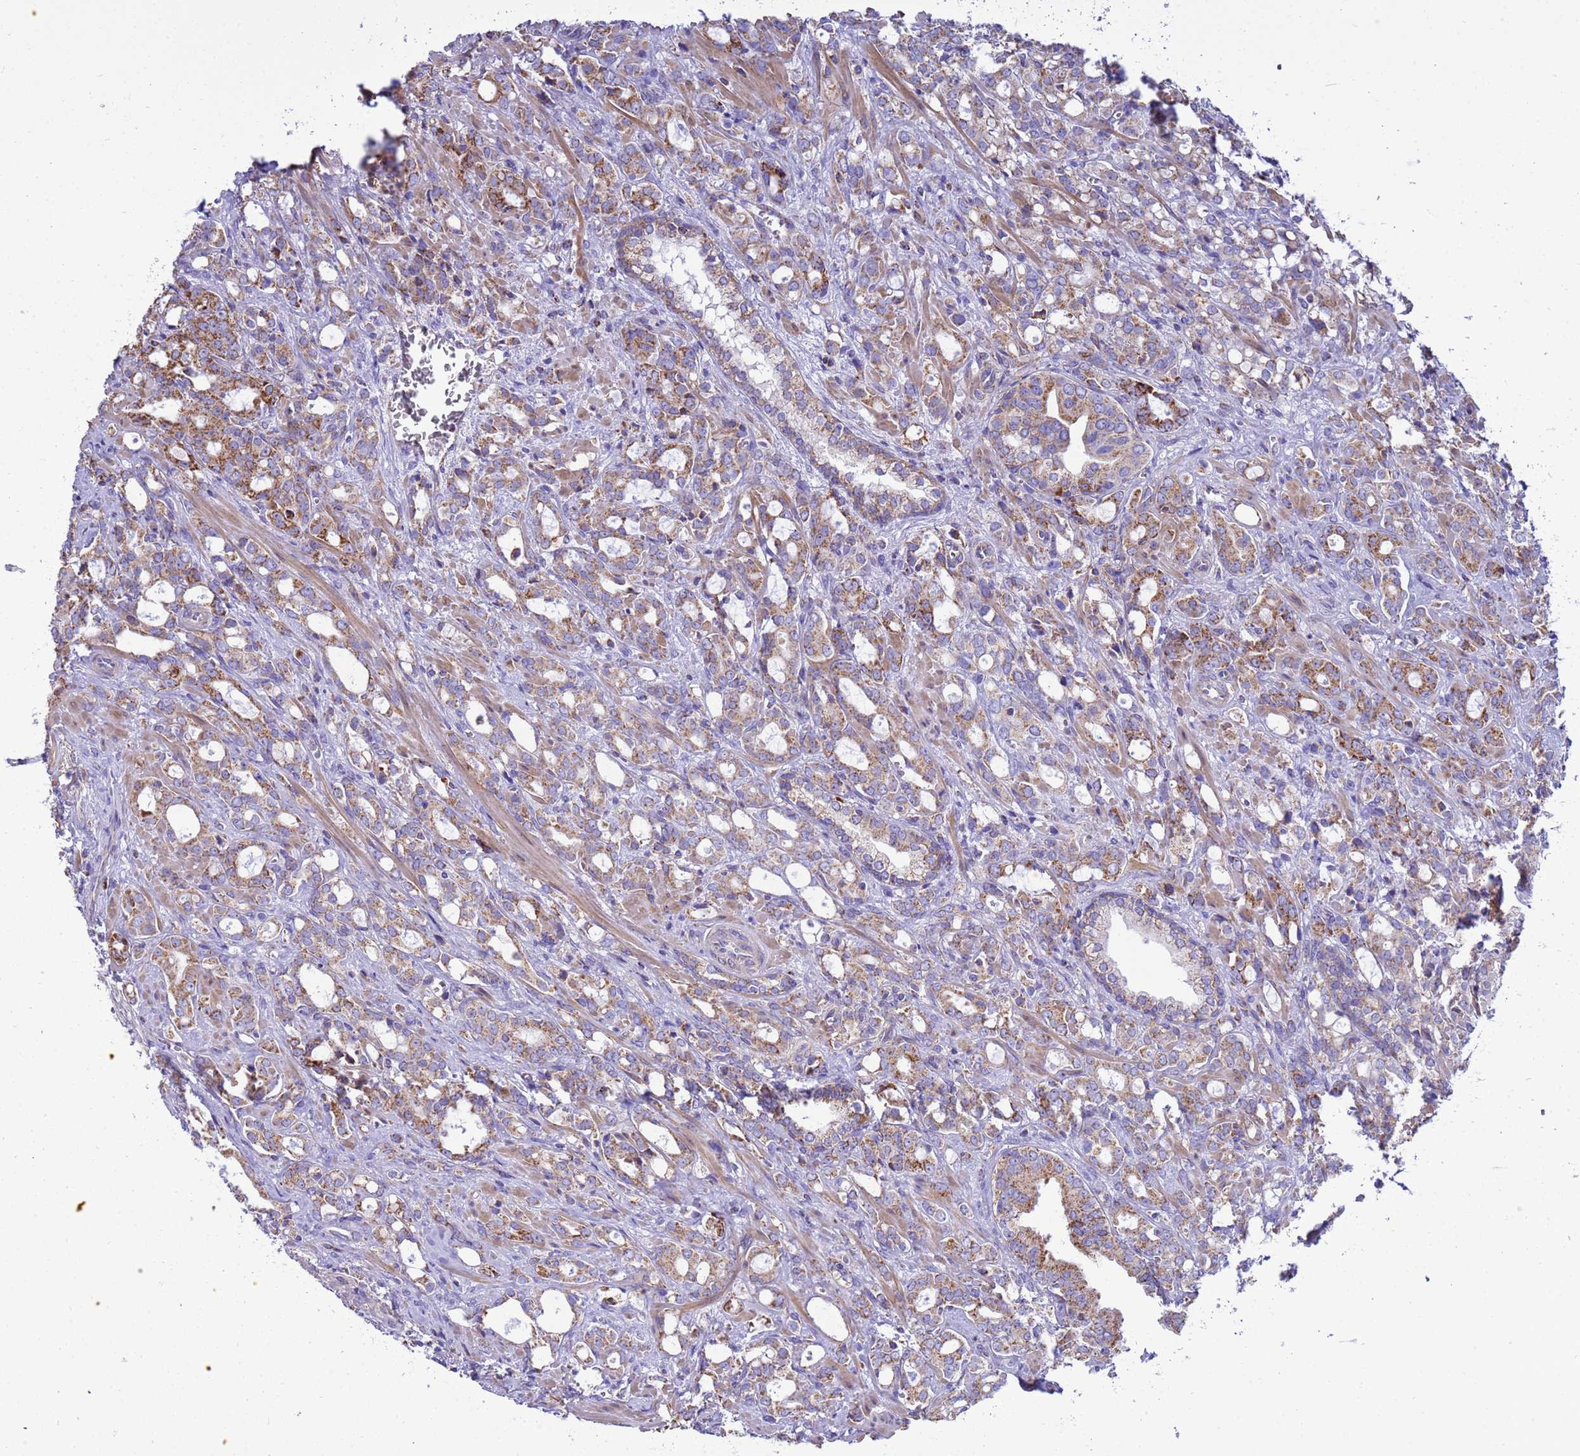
{"staining": {"intensity": "moderate", "quantity": ">75%", "location": "cytoplasmic/membranous"}, "tissue": "prostate cancer", "cell_type": "Tumor cells", "image_type": "cancer", "snomed": [{"axis": "morphology", "description": "Adenocarcinoma, High grade"}, {"axis": "topography", "description": "Prostate"}], "caption": "Protein staining reveals moderate cytoplasmic/membranous staining in about >75% of tumor cells in adenocarcinoma (high-grade) (prostate).", "gene": "RNF165", "patient": {"sex": "male", "age": 72}}